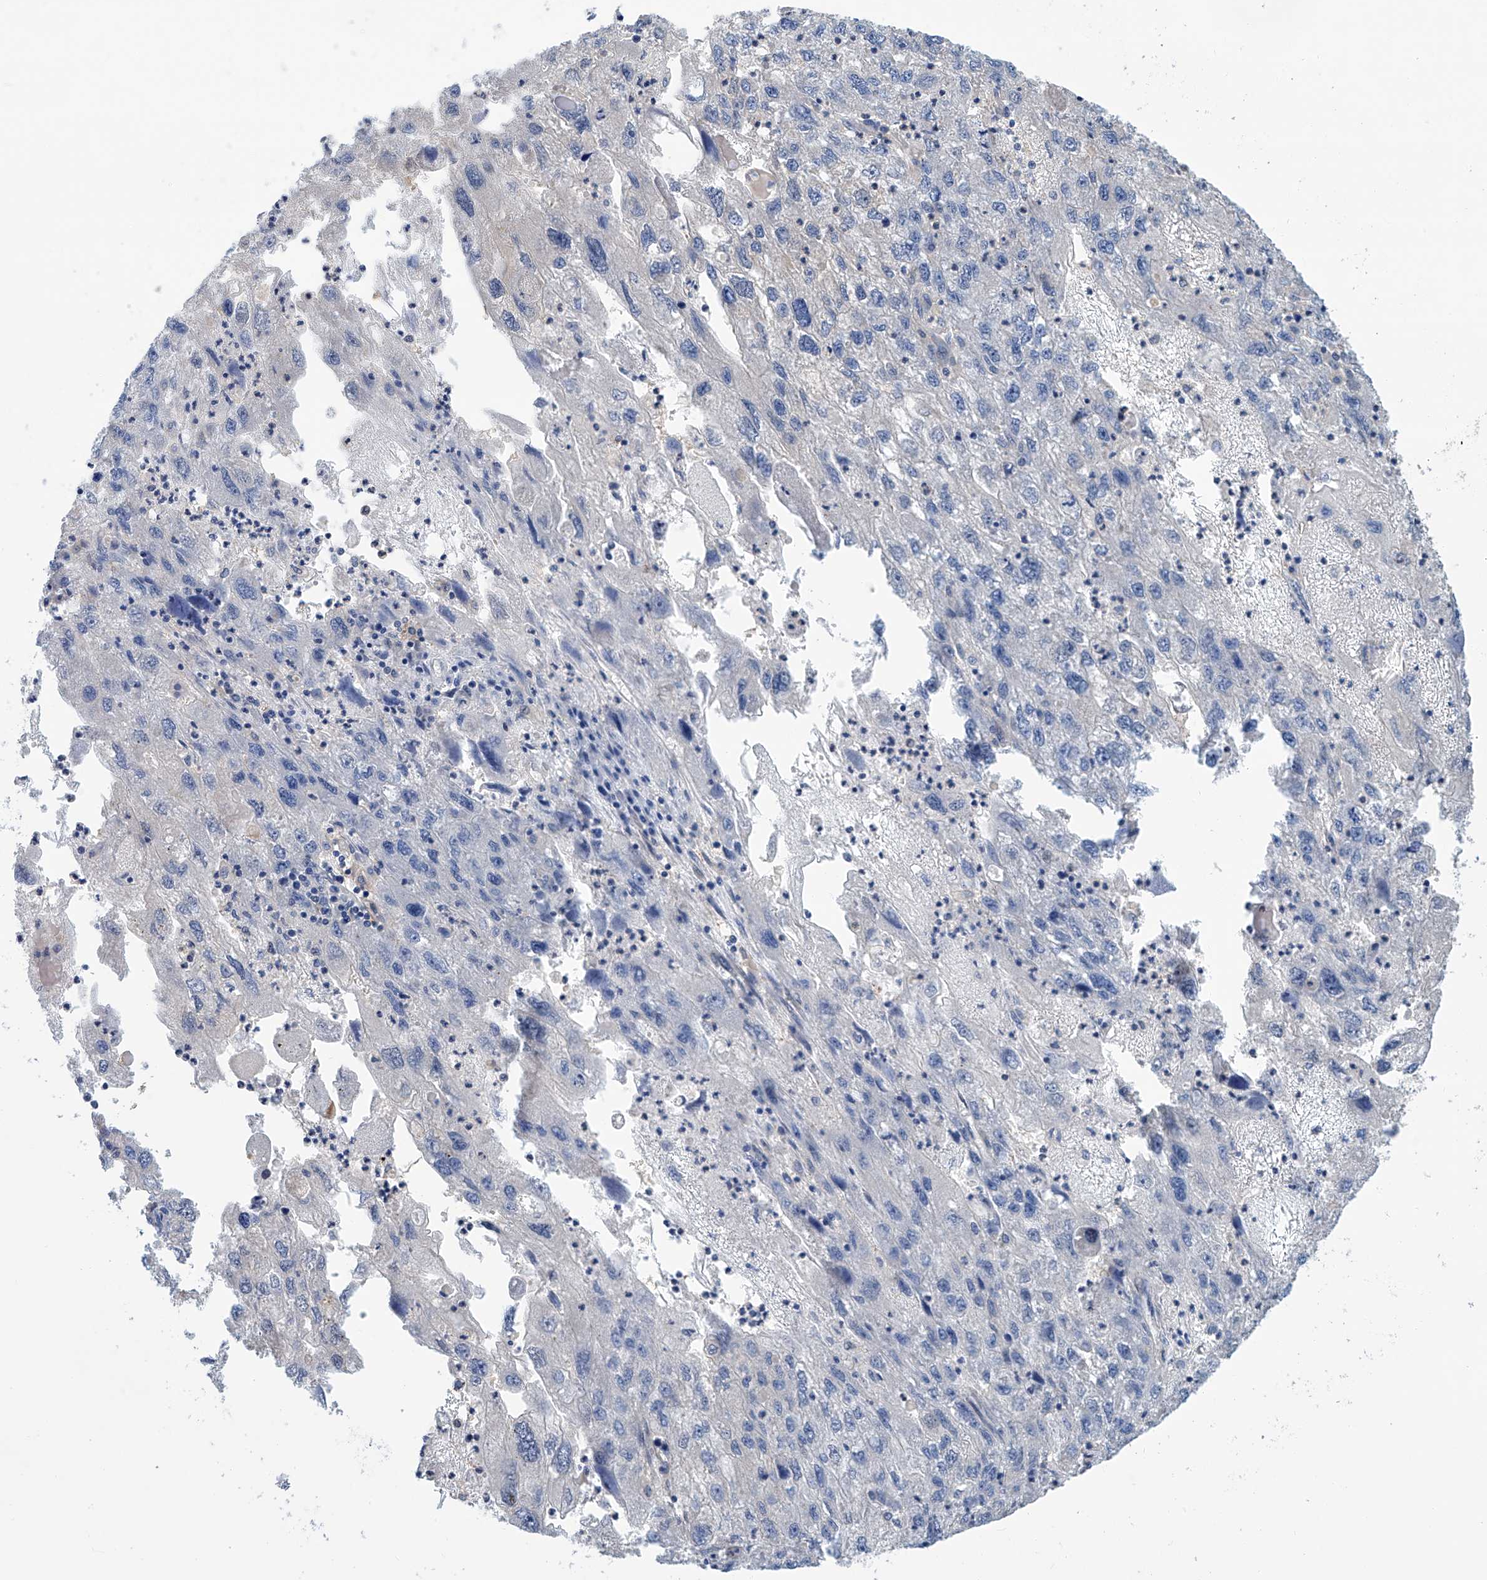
{"staining": {"intensity": "negative", "quantity": "none", "location": "none"}, "tissue": "endometrial cancer", "cell_type": "Tumor cells", "image_type": "cancer", "snomed": [{"axis": "morphology", "description": "Adenocarcinoma, NOS"}, {"axis": "topography", "description": "Endometrium"}], "caption": "High power microscopy image of an immunohistochemistry (IHC) micrograph of endometrial cancer, revealing no significant staining in tumor cells.", "gene": "SLC22A7", "patient": {"sex": "female", "age": 49}}